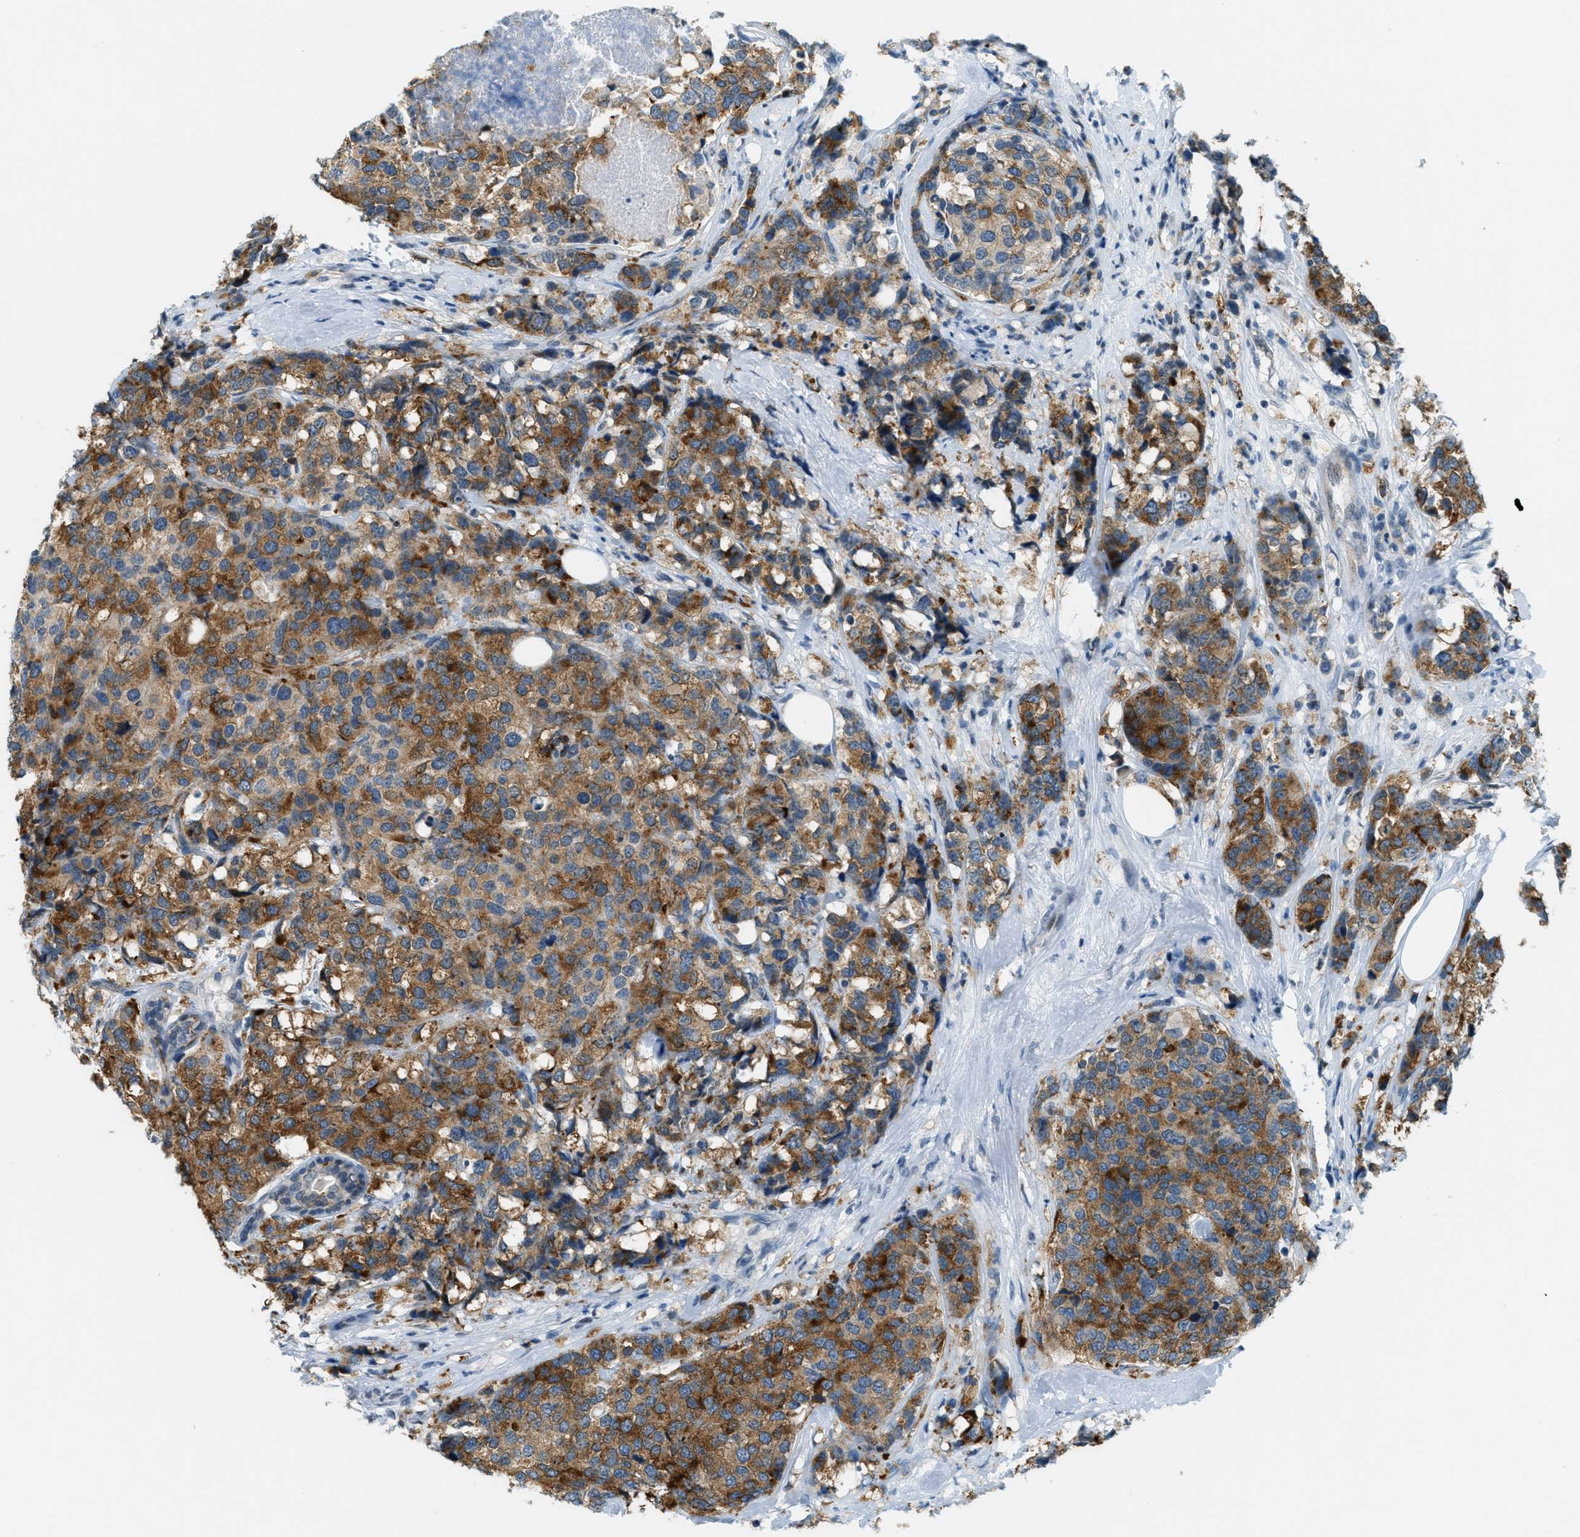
{"staining": {"intensity": "strong", "quantity": ">75%", "location": "cytoplasmic/membranous"}, "tissue": "breast cancer", "cell_type": "Tumor cells", "image_type": "cancer", "snomed": [{"axis": "morphology", "description": "Lobular carcinoma"}, {"axis": "topography", "description": "Breast"}], "caption": "Immunohistochemistry (IHC) (DAB) staining of breast lobular carcinoma demonstrates strong cytoplasmic/membranous protein positivity in about >75% of tumor cells.", "gene": "FYN", "patient": {"sex": "female", "age": 59}}